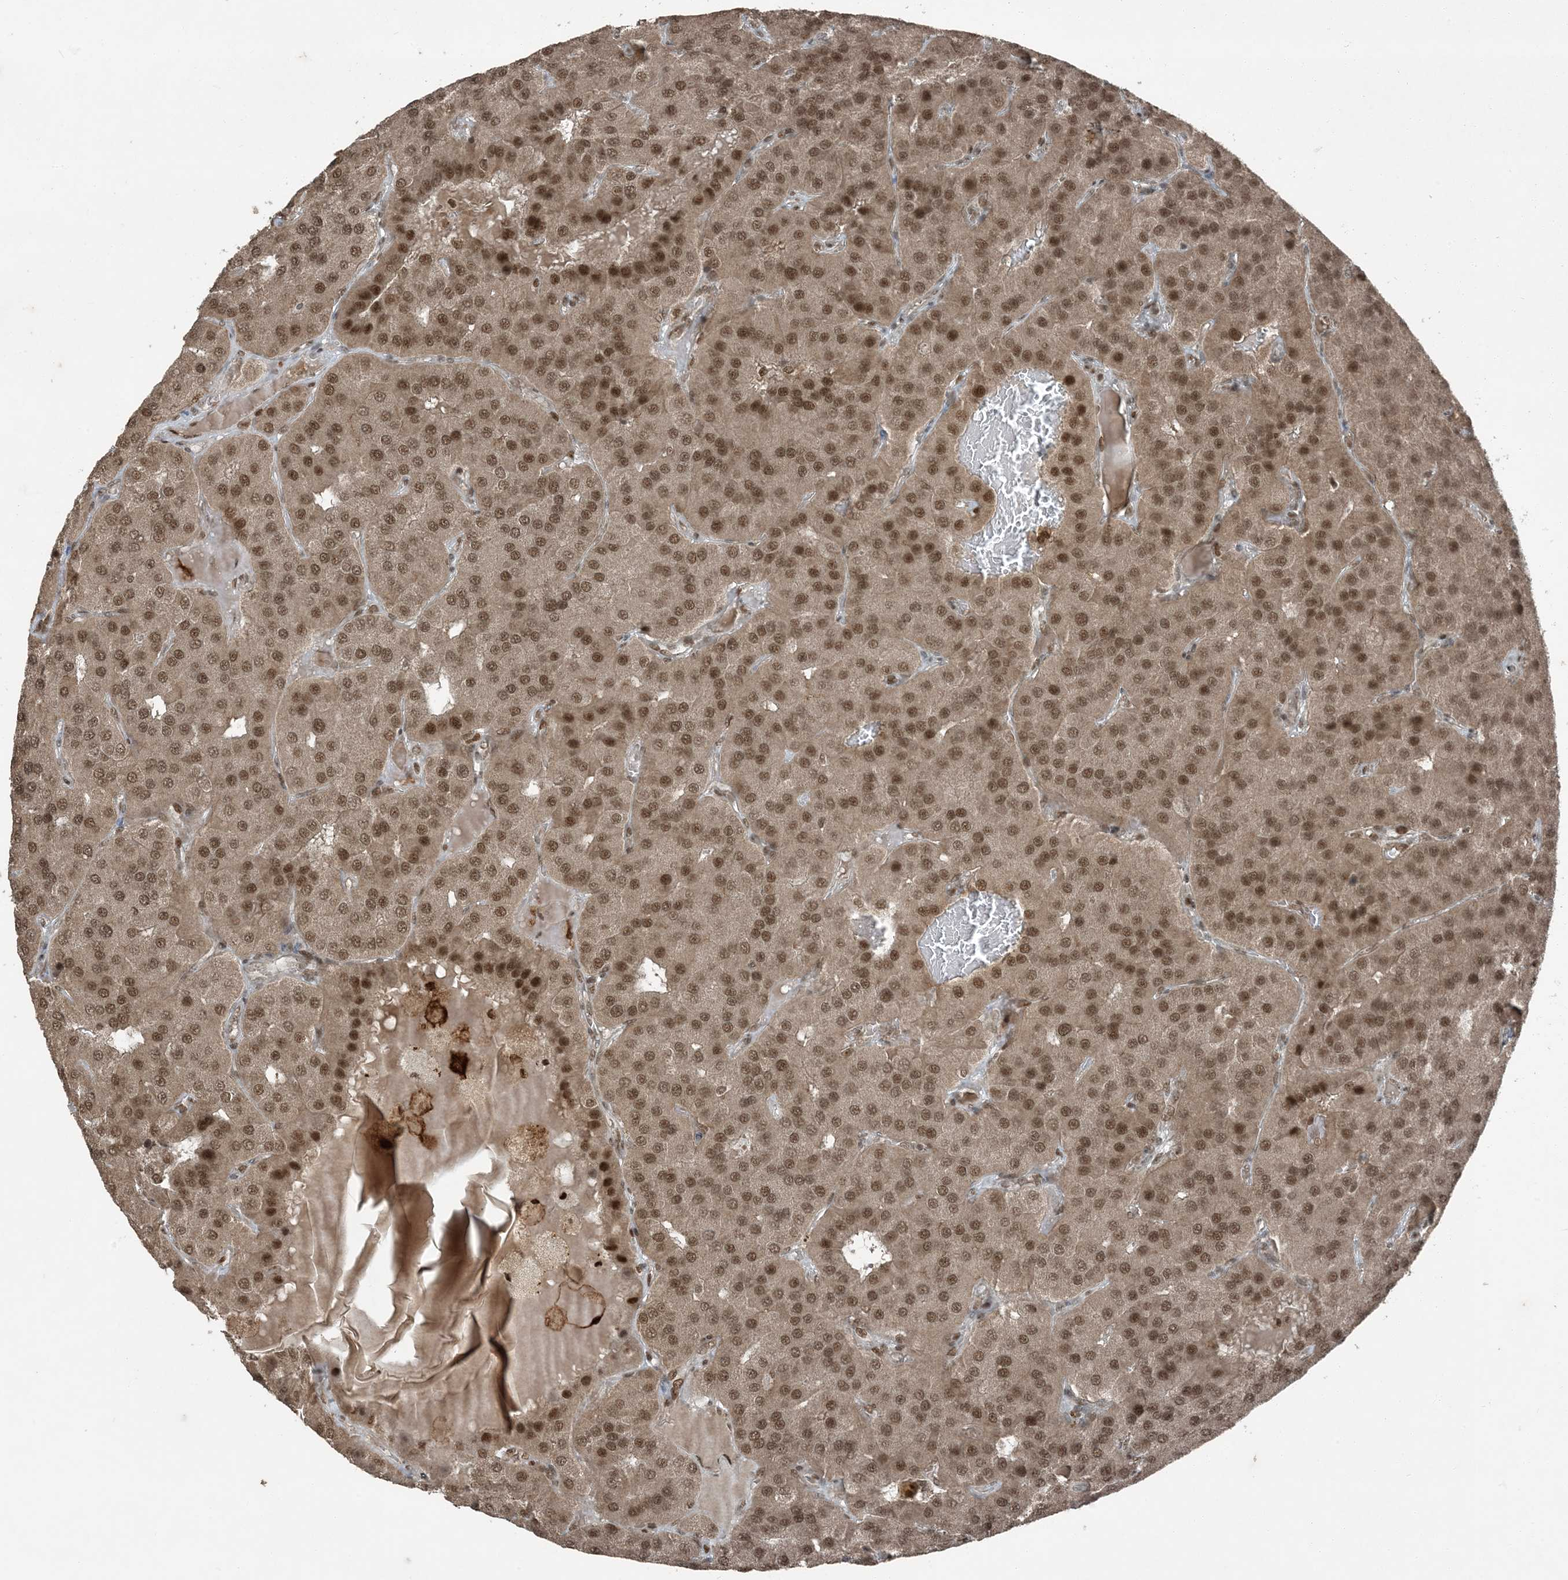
{"staining": {"intensity": "moderate", "quantity": ">75%", "location": "nuclear"}, "tissue": "parathyroid gland", "cell_type": "Glandular cells", "image_type": "normal", "snomed": [{"axis": "morphology", "description": "Normal tissue, NOS"}, {"axis": "morphology", "description": "Adenoma, NOS"}, {"axis": "topography", "description": "Parathyroid gland"}], "caption": "Immunohistochemical staining of normal human parathyroid gland reveals moderate nuclear protein staining in approximately >75% of glandular cells.", "gene": "TRAPPC12", "patient": {"sex": "female", "age": 86}}